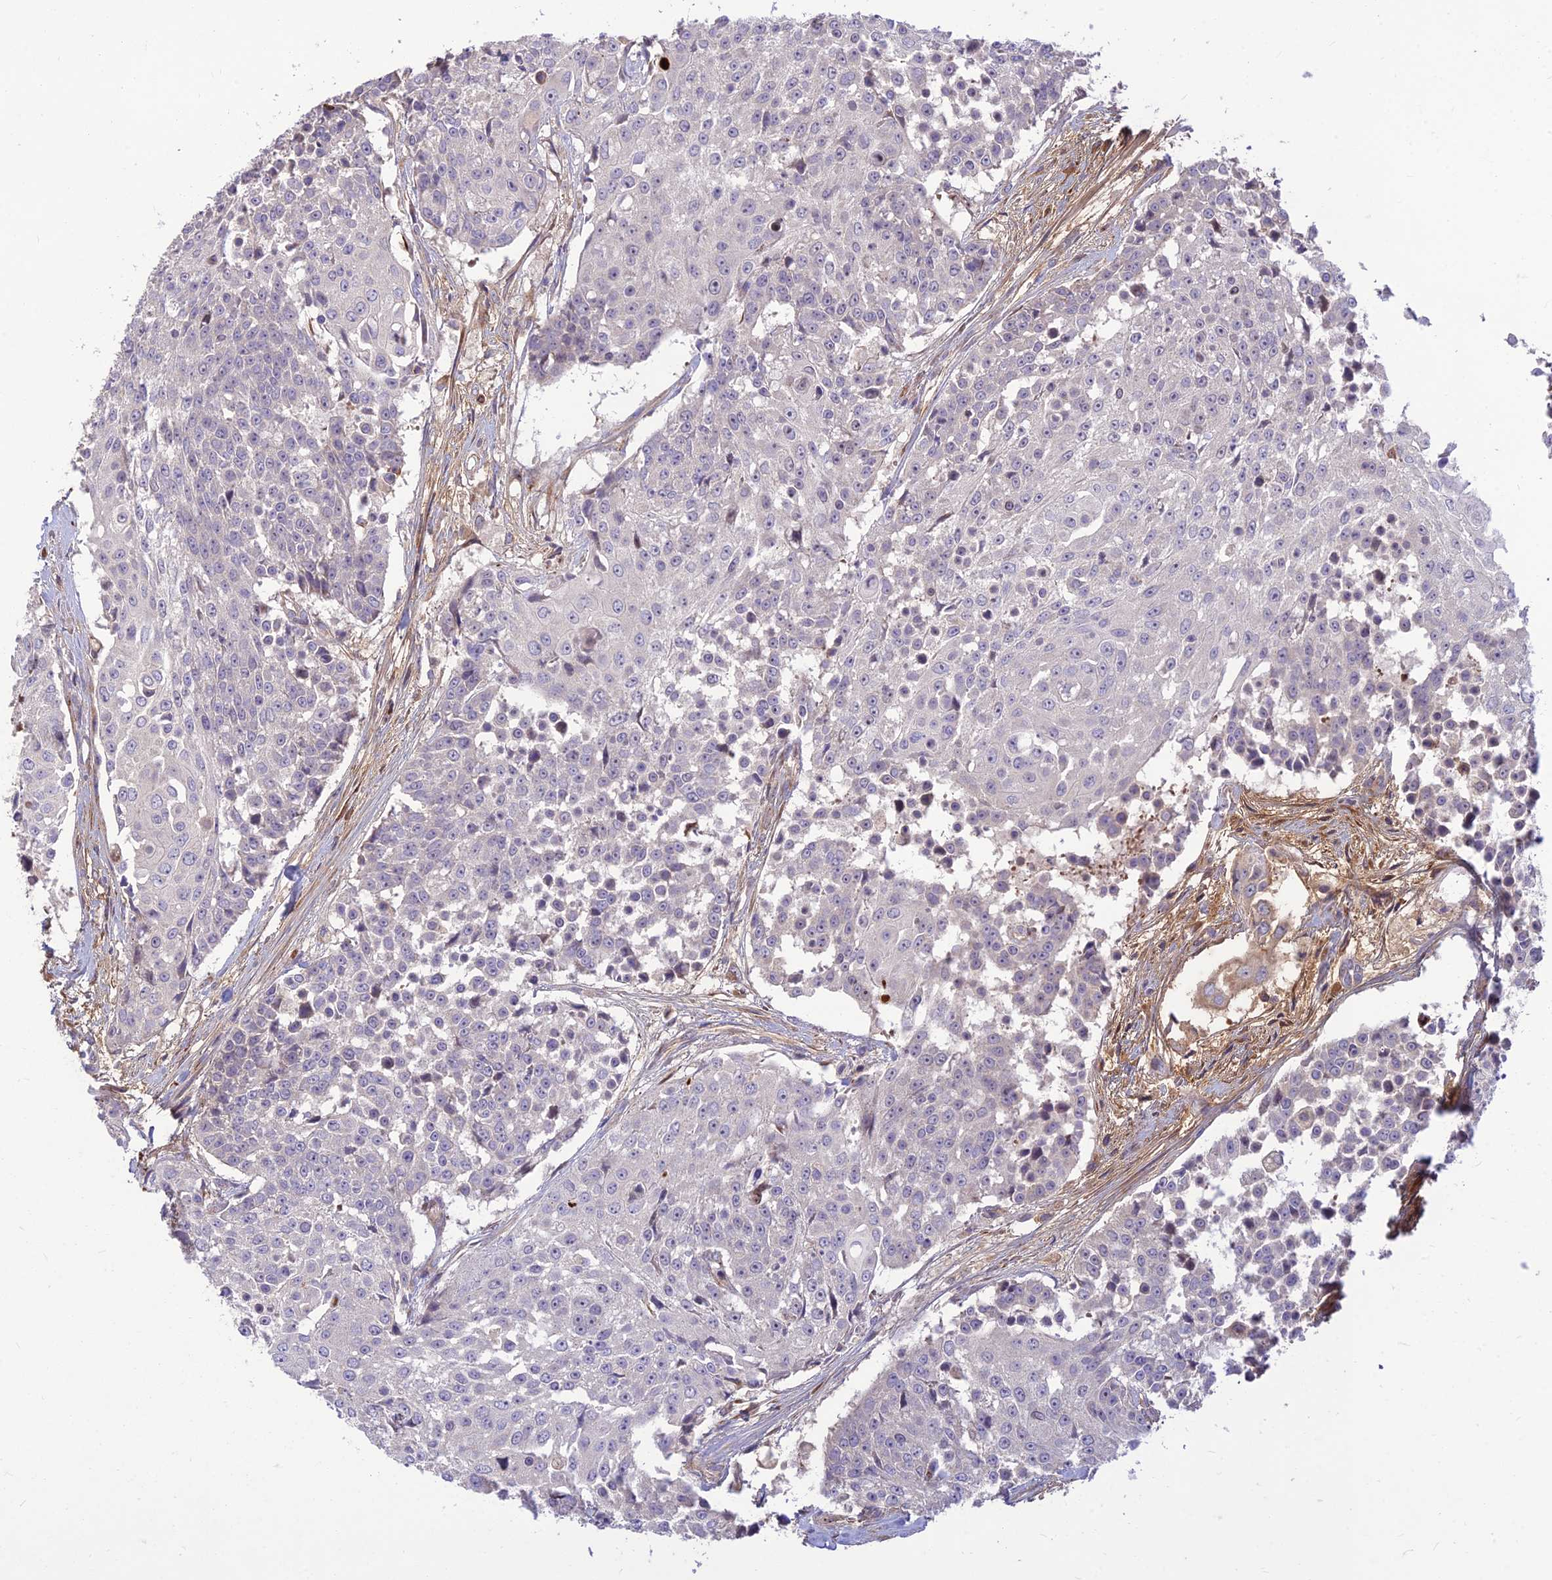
{"staining": {"intensity": "negative", "quantity": "none", "location": "none"}, "tissue": "urothelial cancer", "cell_type": "Tumor cells", "image_type": "cancer", "snomed": [{"axis": "morphology", "description": "Urothelial carcinoma, High grade"}, {"axis": "topography", "description": "Urinary bladder"}], "caption": "Immunohistochemical staining of urothelial cancer displays no significant staining in tumor cells.", "gene": "ST8SIA5", "patient": {"sex": "female", "age": 63}}